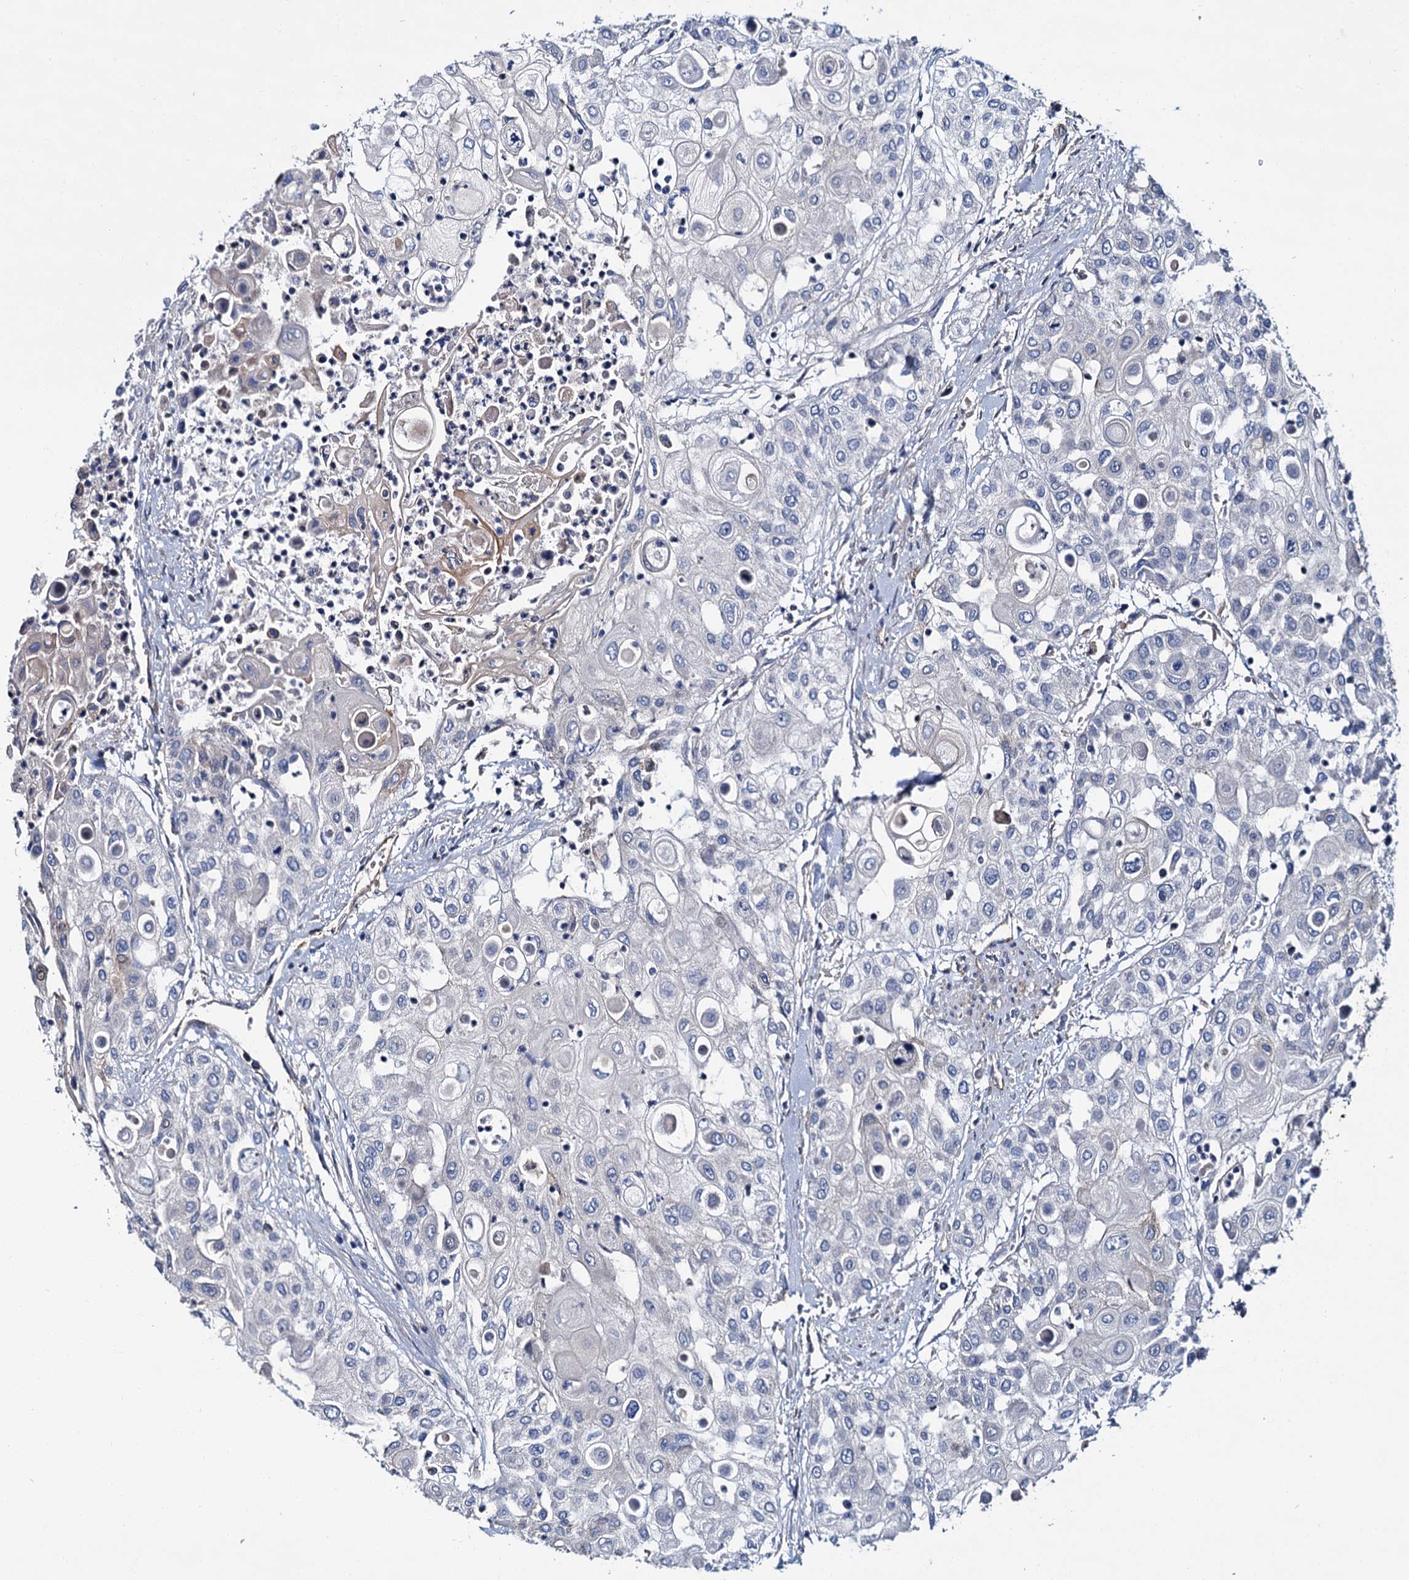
{"staining": {"intensity": "negative", "quantity": "none", "location": "none"}, "tissue": "urothelial cancer", "cell_type": "Tumor cells", "image_type": "cancer", "snomed": [{"axis": "morphology", "description": "Urothelial carcinoma, High grade"}, {"axis": "topography", "description": "Urinary bladder"}], "caption": "This is a photomicrograph of immunohistochemistry staining of high-grade urothelial carcinoma, which shows no staining in tumor cells.", "gene": "CACNA1C", "patient": {"sex": "female", "age": 79}}